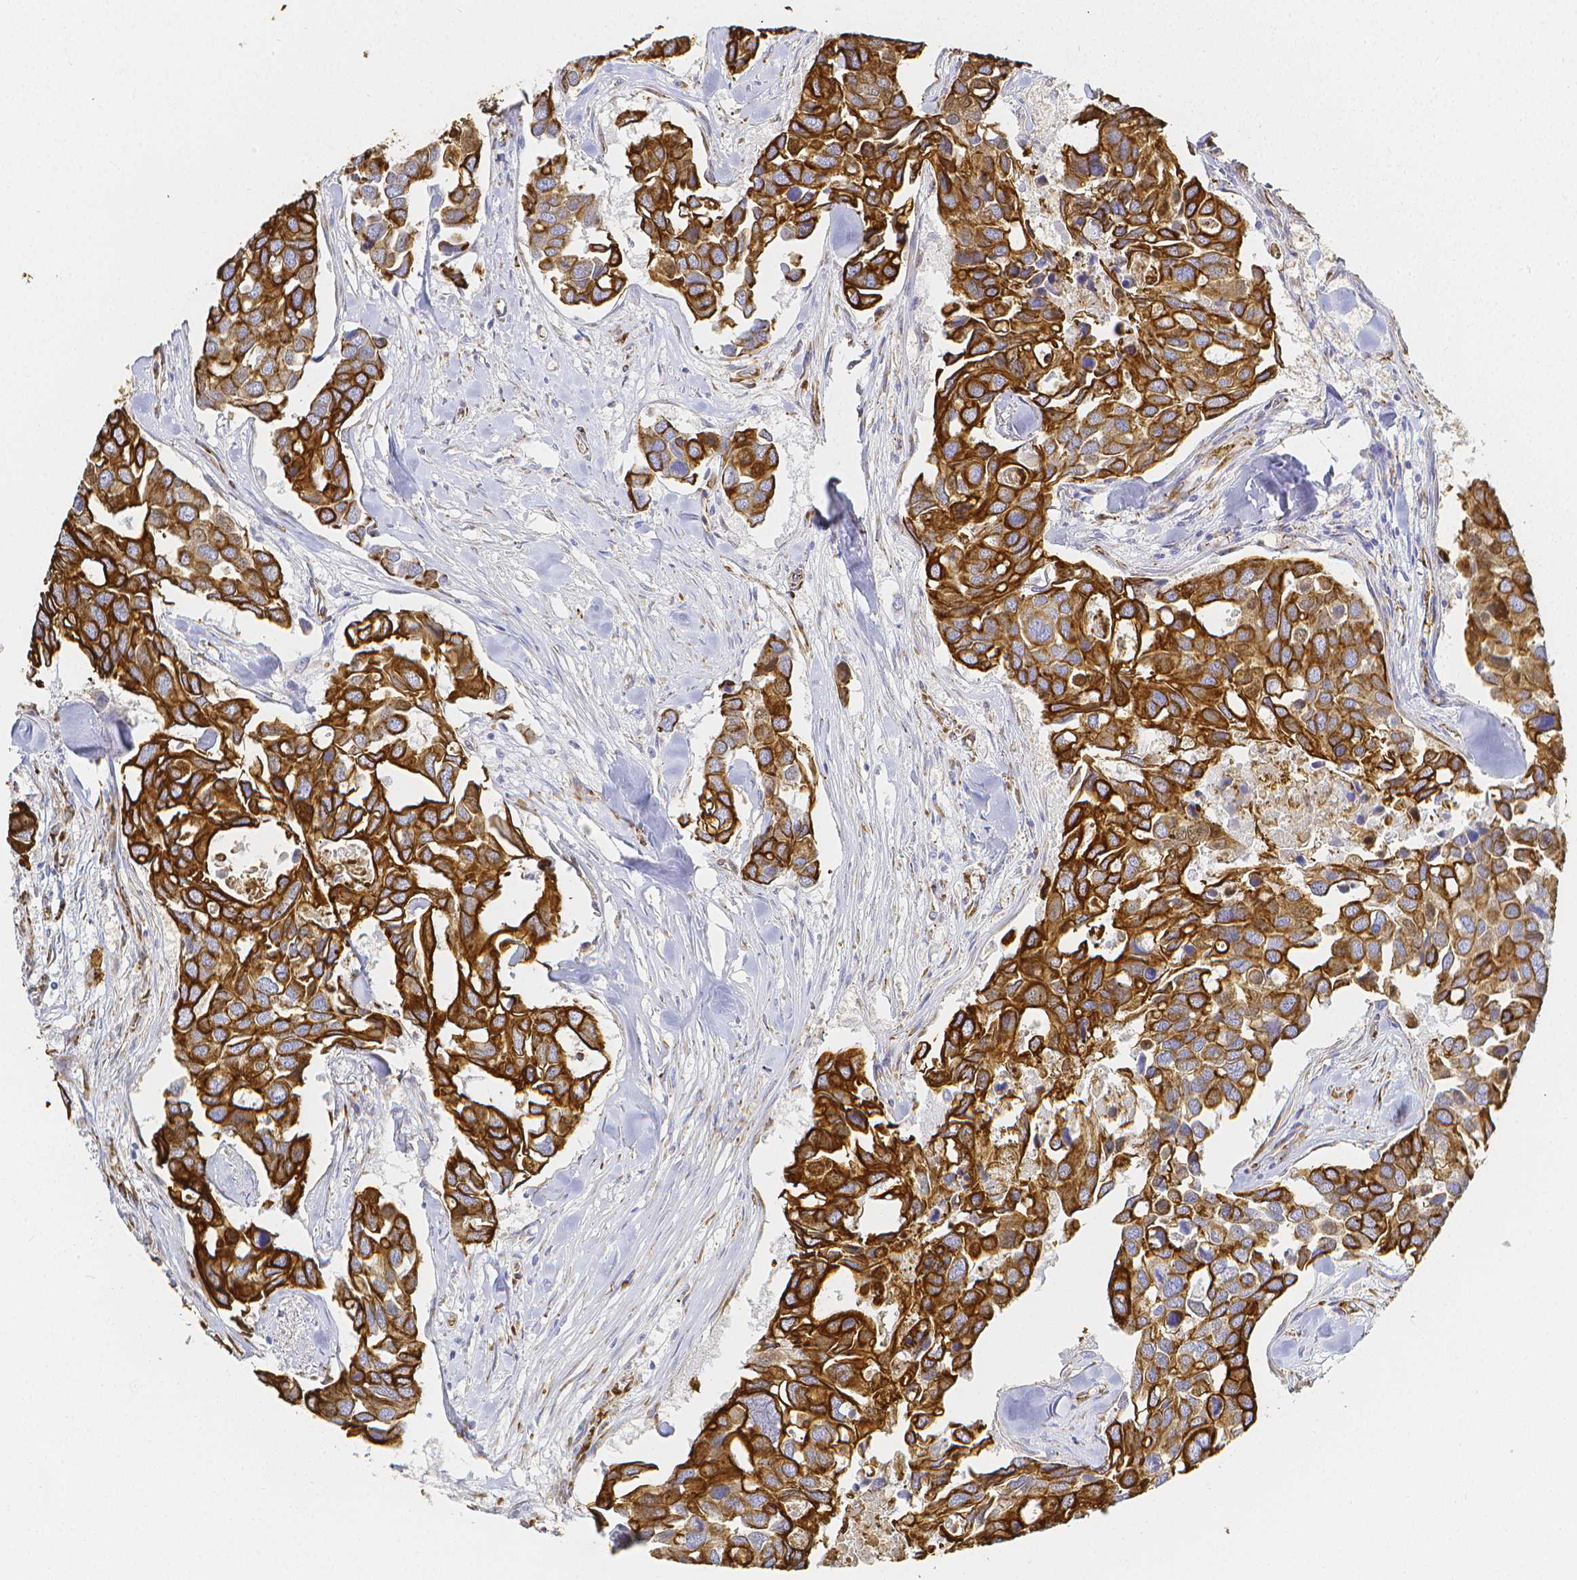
{"staining": {"intensity": "strong", "quantity": ">75%", "location": "cytoplasmic/membranous"}, "tissue": "breast cancer", "cell_type": "Tumor cells", "image_type": "cancer", "snomed": [{"axis": "morphology", "description": "Duct carcinoma"}, {"axis": "topography", "description": "Breast"}], "caption": "A histopathology image showing strong cytoplasmic/membranous staining in approximately >75% of tumor cells in breast cancer, as visualized by brown immunohistochemical staining.", "gene": "SMURF1", "patient": {"sex": "female", "age": 83}}